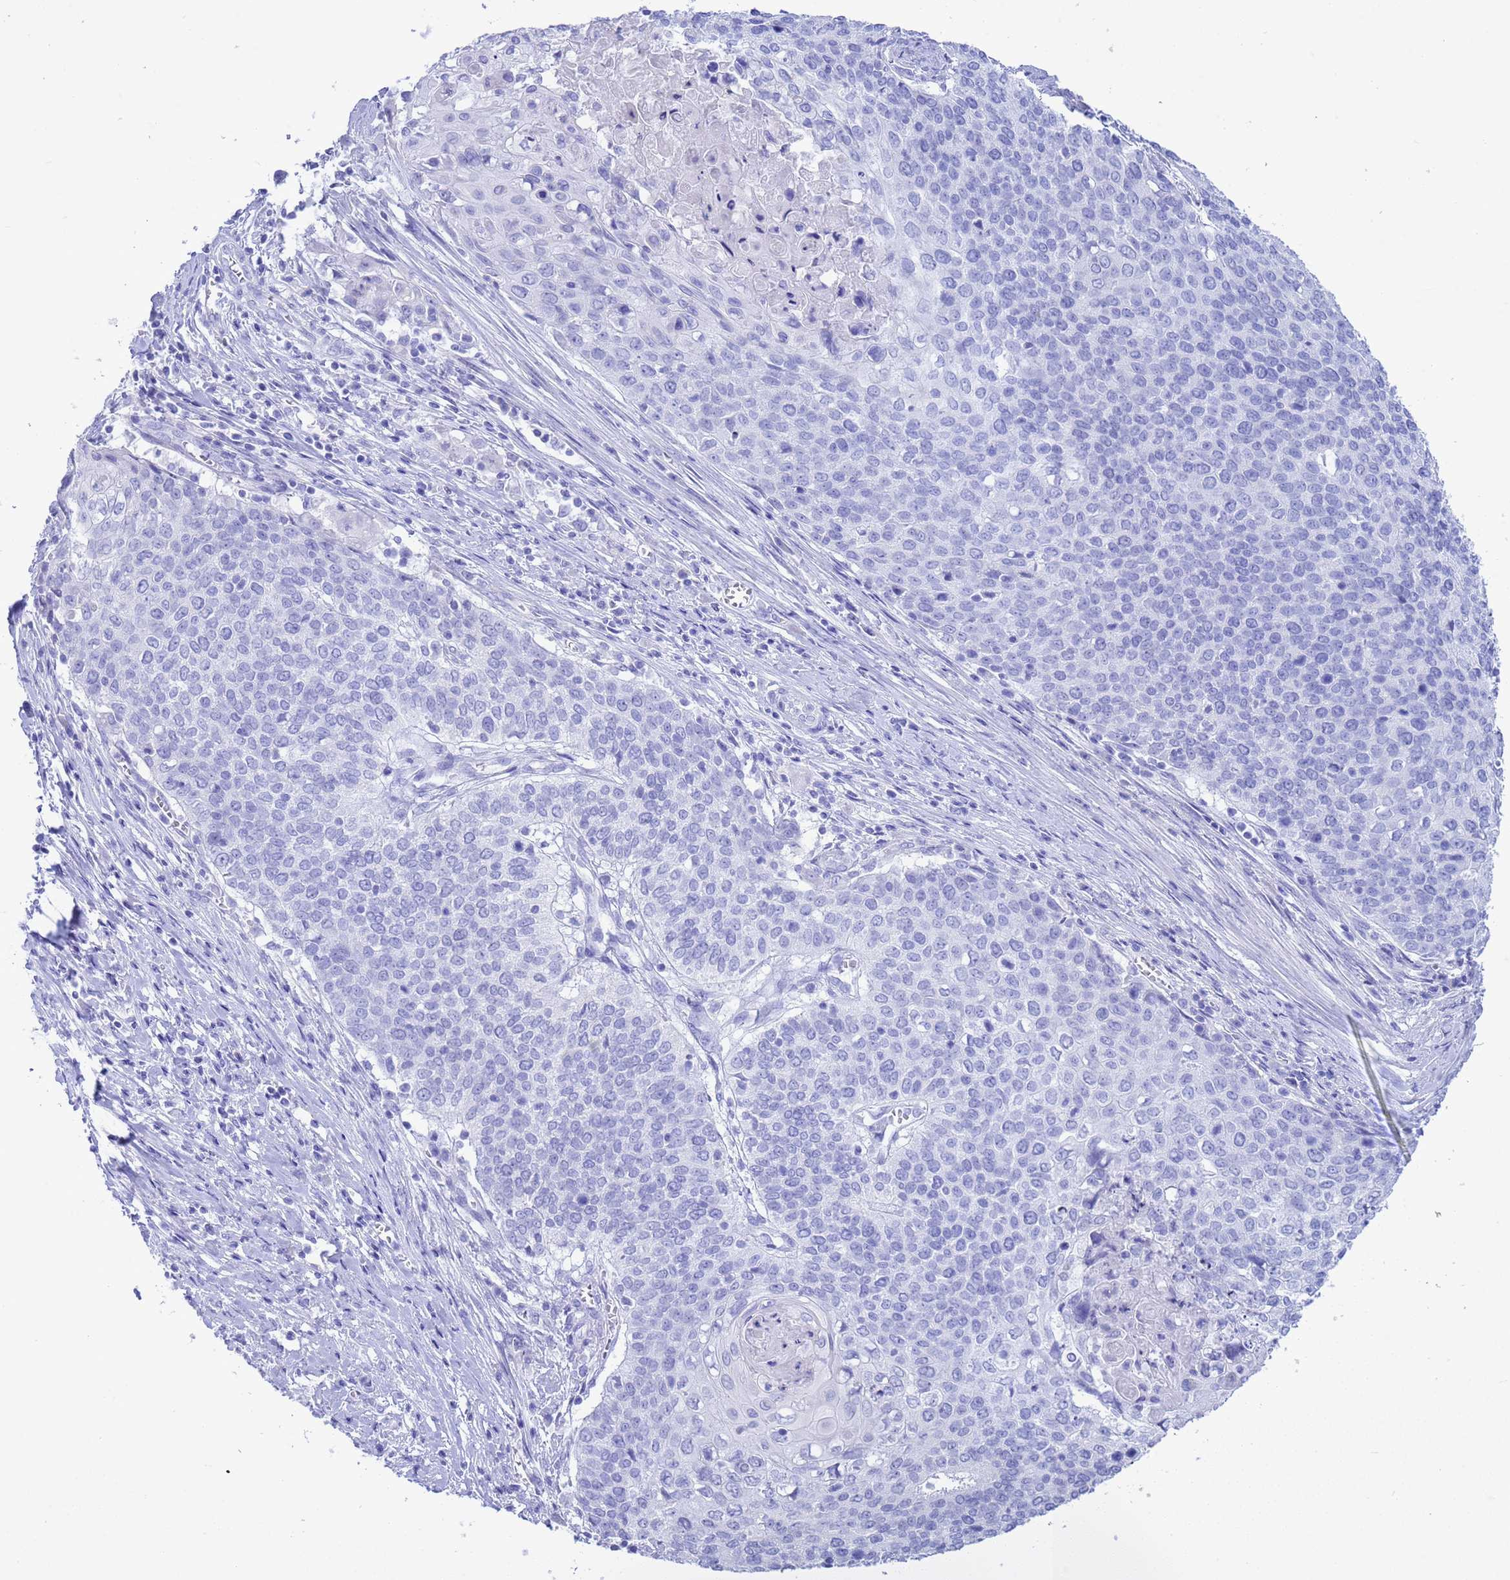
{"staining": {"intensity": "negative", "quantity": "none", "location": "none"}, "tissue": "cervical cancer", "cell_type": "Tumor cells", "image_type": "cancer", "snomed": [{"axis": "morphology", "description": "Squamous cell carcinoma, NOS"}, {"axis": "topography", "description": "Cervix"}], "caption": "Micrograph shows no significant protein expression in tumor cells of squamous cell carcinoma (cervical).", "gene": "GSTM1", "patient": {"sex": "female", "age": 39}}